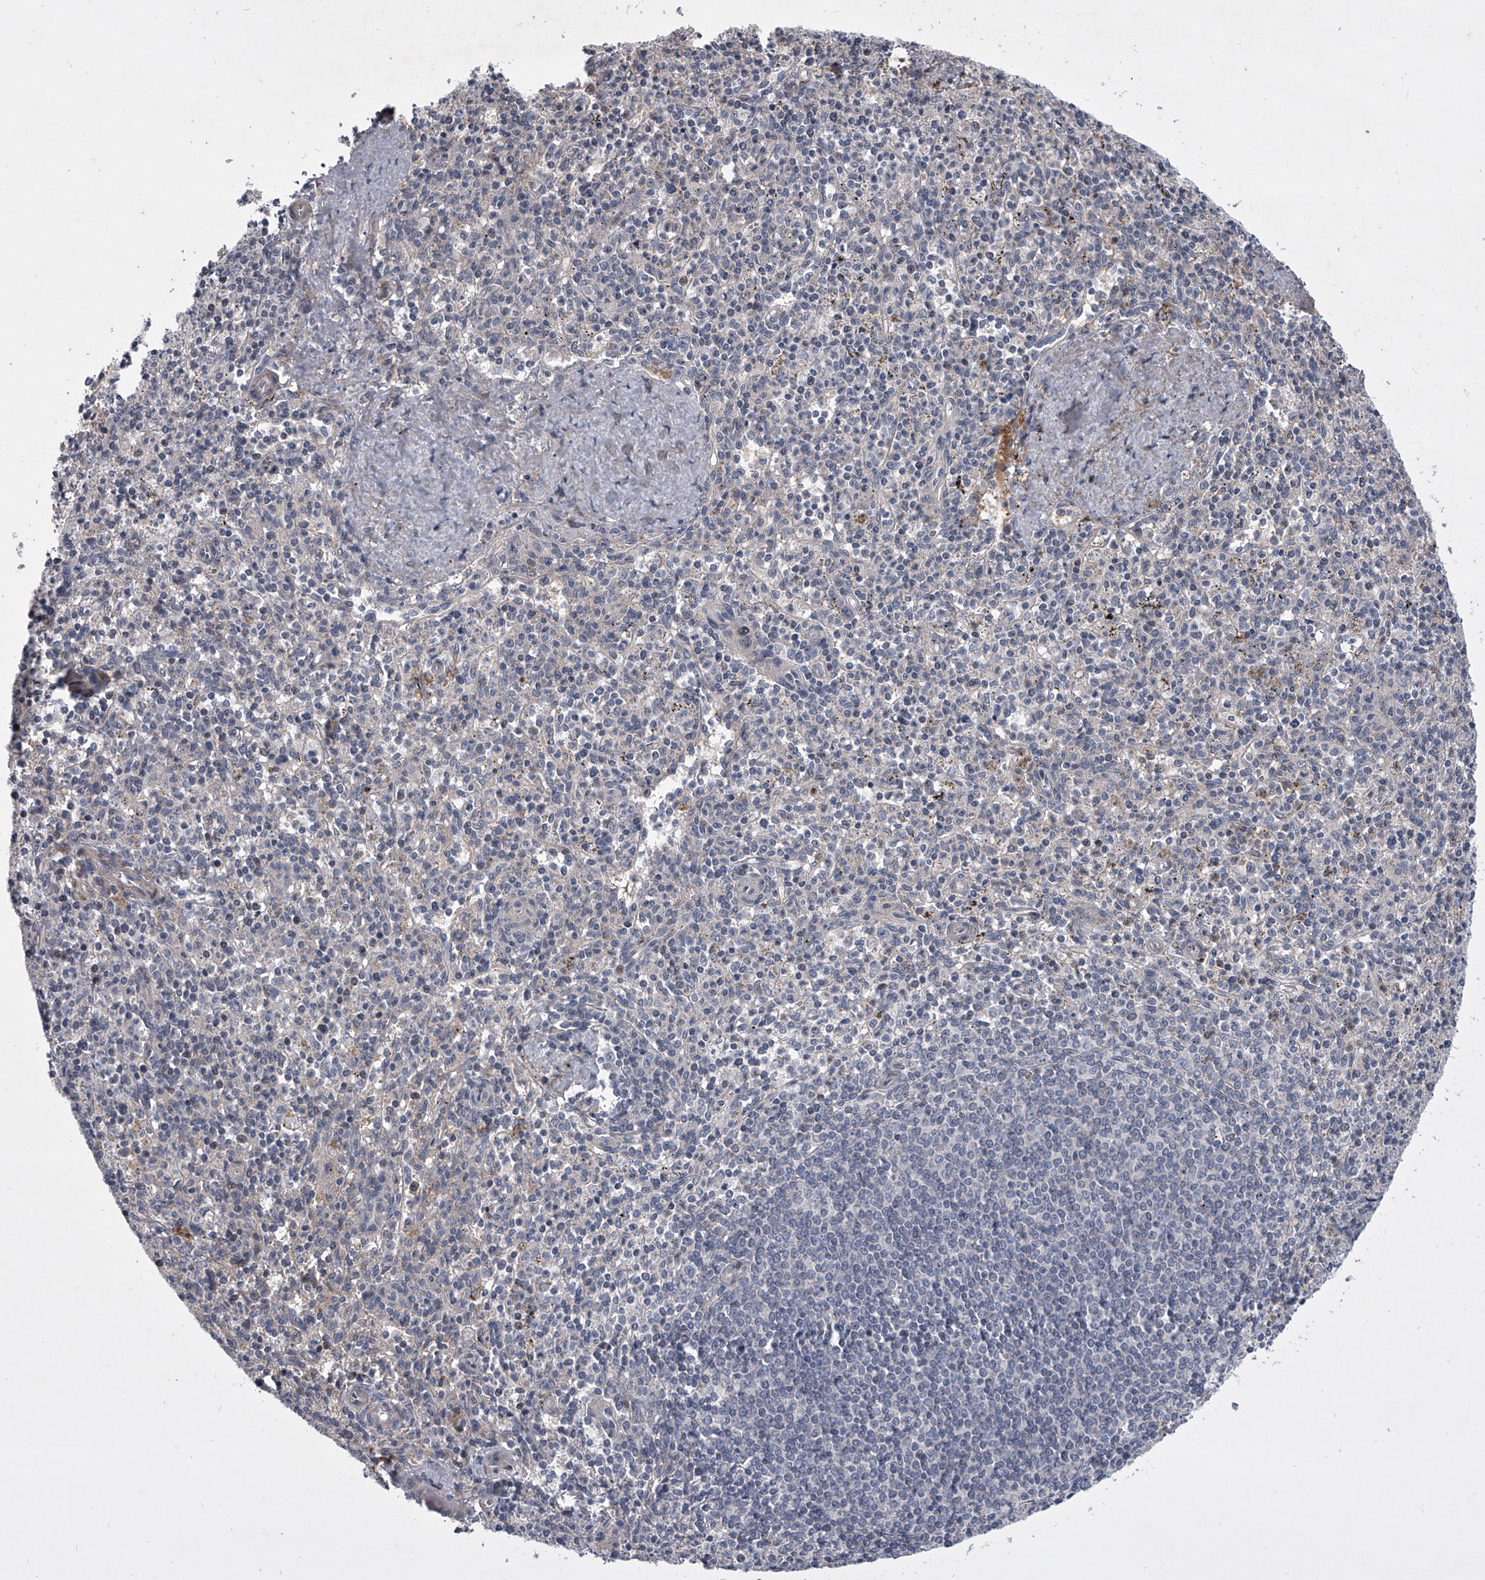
{"staining": {"intensity": "negative", "quantity": "none", "location": "none"}, "tissue": "spleen", "cell_type": "Cells in red pulp", "image_type": "normal", "snomed": [{"axis": "morphology", "description": "Normal tissue, NOS"}, {"axis": "topography", "description": "Spleen"}], "caption": "Spleen was stained to show a protein in brown. There is no significant expression in cells in red pulp. (DAB immunohistochemistry visualized using brightfield microscopy, high magnification).", "gene": "HEATR6", "patient": {"sex": "male", "age": 72}}